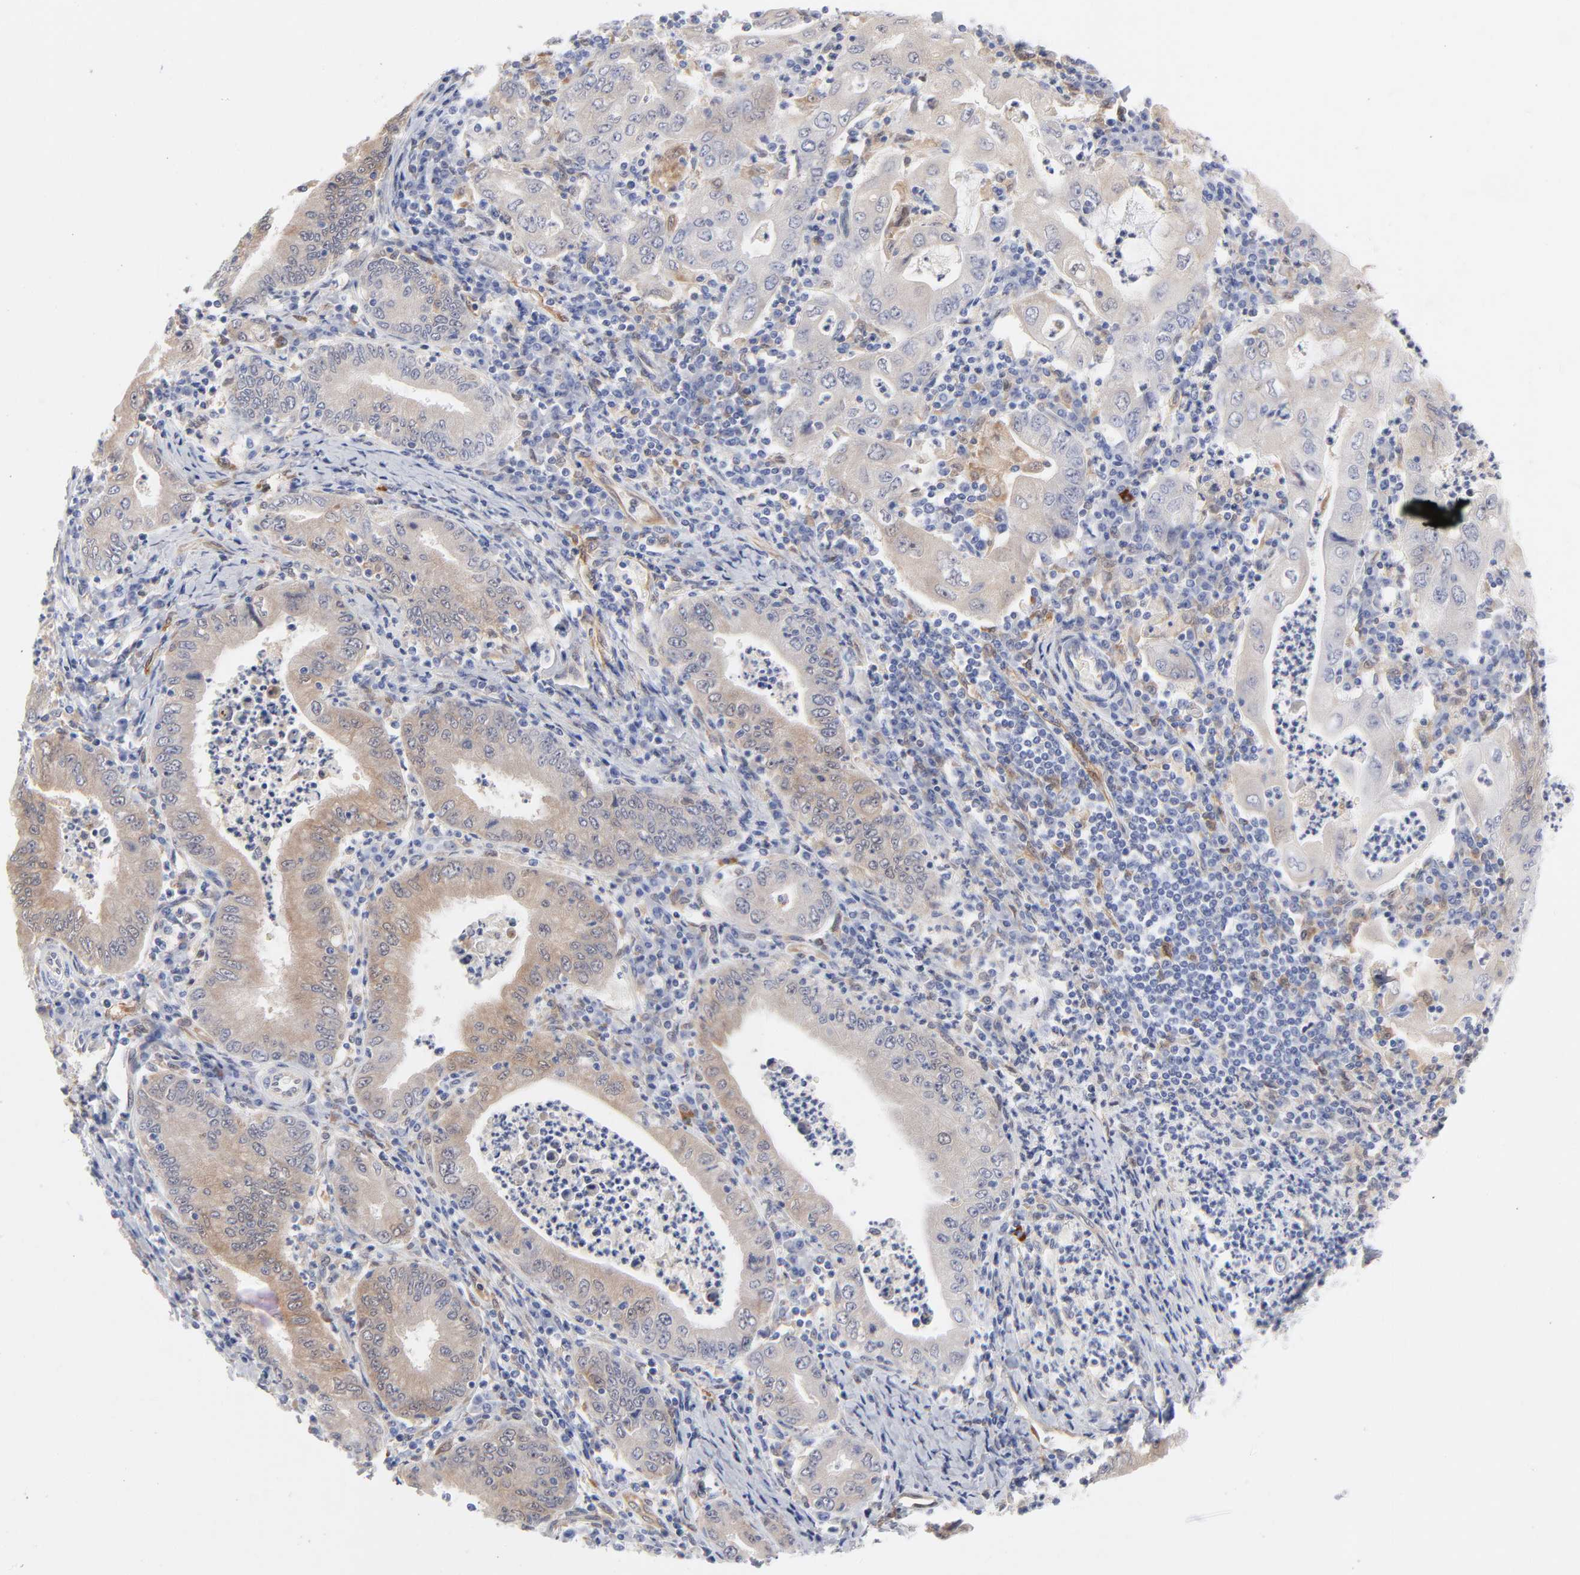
{"staining": {"intensity": "weak", "quantity": ">75%", "location": "cytoplasmic/membranous"}, "tissue": "stomach cancer", "cell_type": "Tumor cells", "image_type": "cancer", "snomed": [{"axis": "morphology", "description": "Normal tissue, NOS"}, {"axis": "morphology", "description": "Adenocarcinoma, NOS"}, {"axis": "topography", "description": "Esophagus"}, {"axis": "topography", "description": "Stomach, upper"}, {"axis": "topography", "description": "Peripheral nerve tissue"}], "caption": "Weak cytoplasmic/membranous staining for a protein is appreciated in approximately >75% of tumor cells of stomach cancer using immunohistochemistry.", "gene": "ARRB1", "patient": {"sex": "male", "age": 62}}